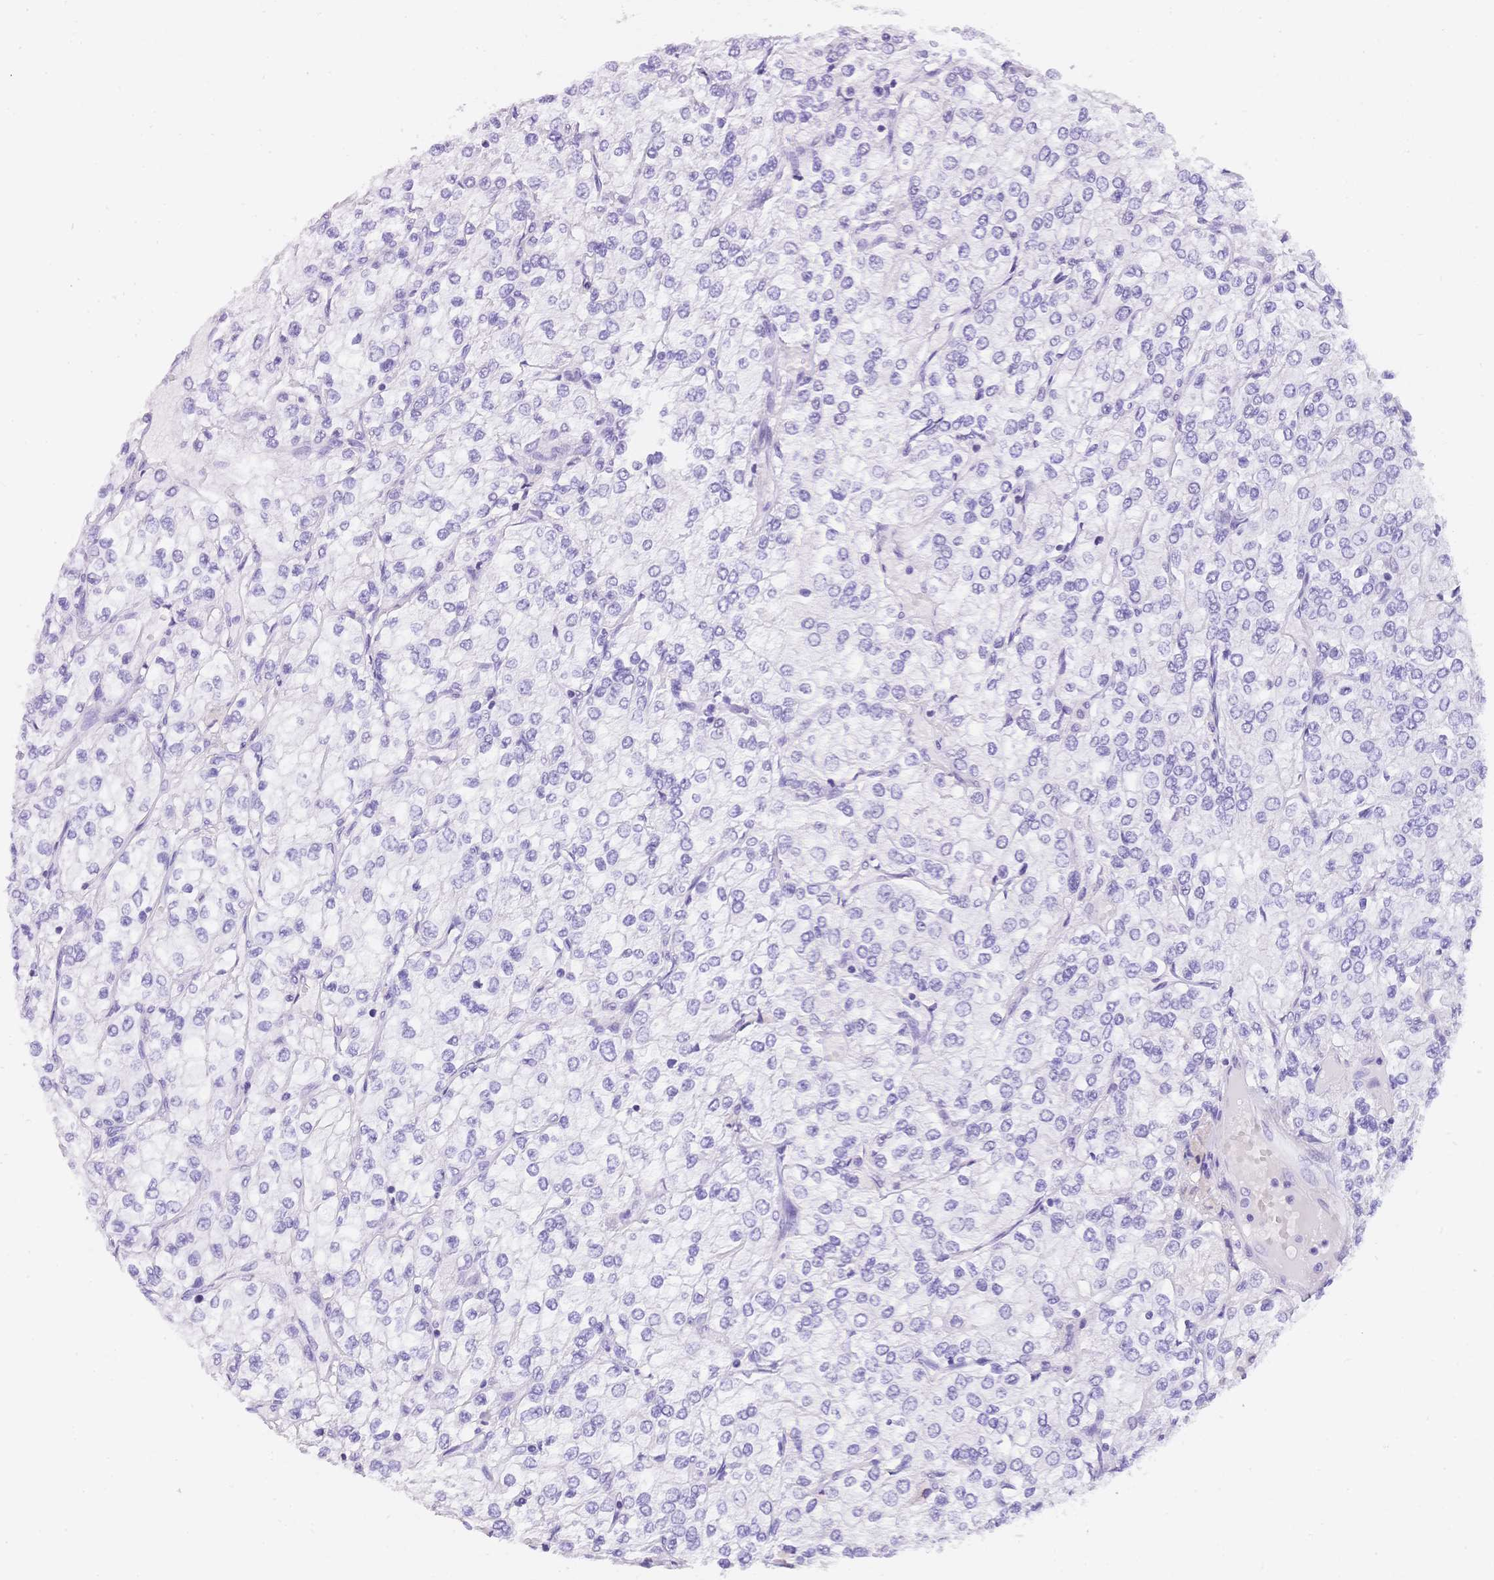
{"staining": {"intensity": "negative", "quantity": "none", "location": "none"}, "tissue": "renal cancer", "cell_type": "Tumor cells", "image_type": "cancer", "snomed": [{"axis": "morphology", "description": "Adenocarcinoma, NOS"}, {"axis": "topography", "description": "Kidney"}], "caption": "Immunohistochemistry (IHC) micrograph of neoplastic tissue: human renal adenocarcinoma stained with DAB shows no significant protein expression in tumor cells. (Immunohistochemistry (IHC), brightfield microscopy, high magnification).", "gene": "MUC21", "patient": {"sex": "male", "age": 80}}